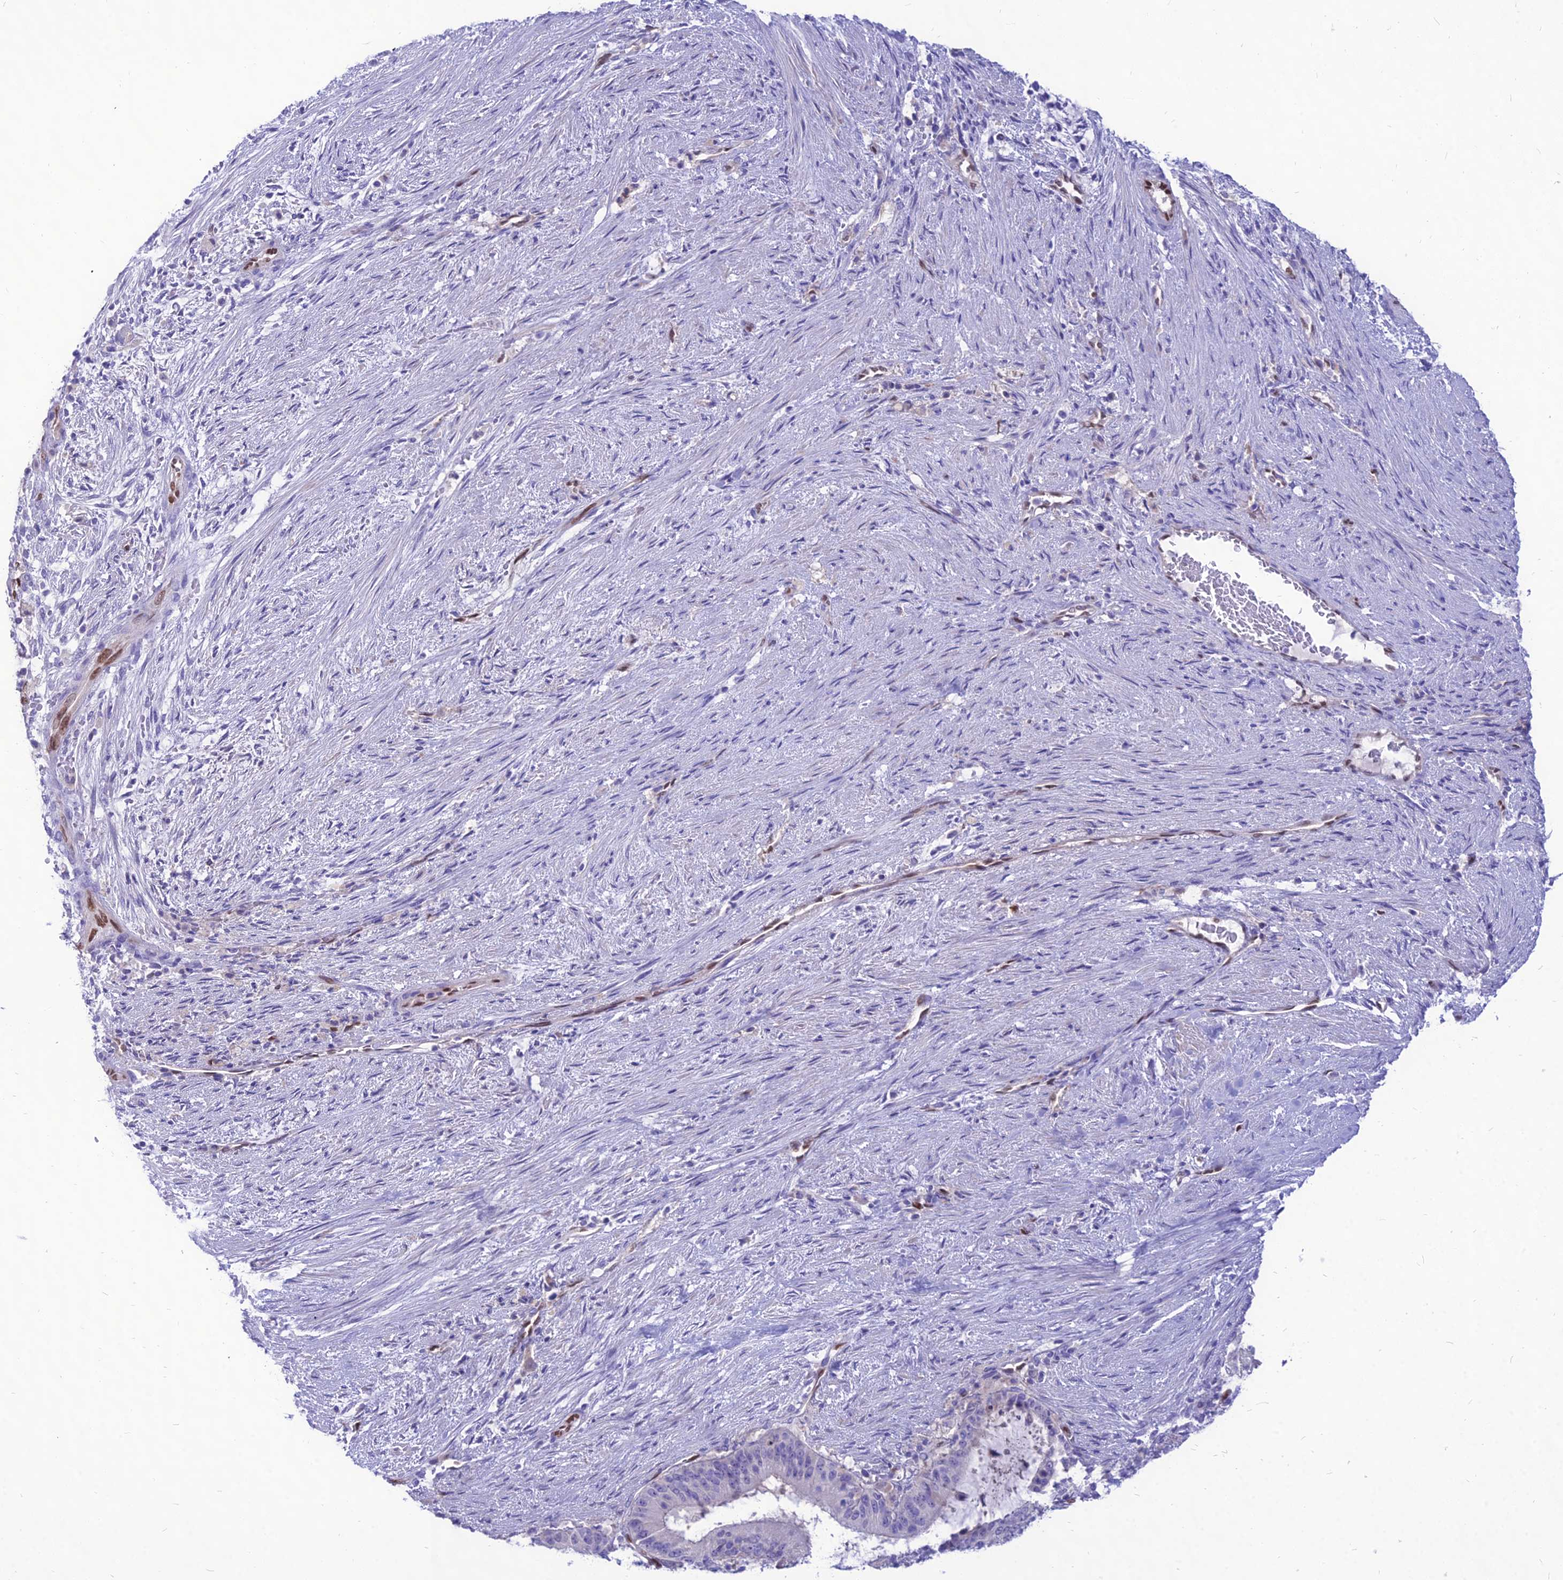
{"staining": {"intensity": "negative", "quantity": "none", "location": "none"}, "tissue": "liver cancer", "cell_type": "Tumor cells", "image_type": "cancer", "snomed": [{"axis": "morphology", "description": "Normal tissue, NOS"}, {"axis": "morphology", "description": "Cholangiocarcinoma"}, {"axis": "topography", "description": "Liver"}, {"axis": "topography", "description": "Peripheral nerve tissue"}], "caption": "A high-resolution micrograph shows immunohistochemistry staining of liver cancer (cholangiocarcinoma), which reveals no significant staining in tumor cells.", "gene": "NOVA2", "patient": {"sex": "female", "age": 73}}